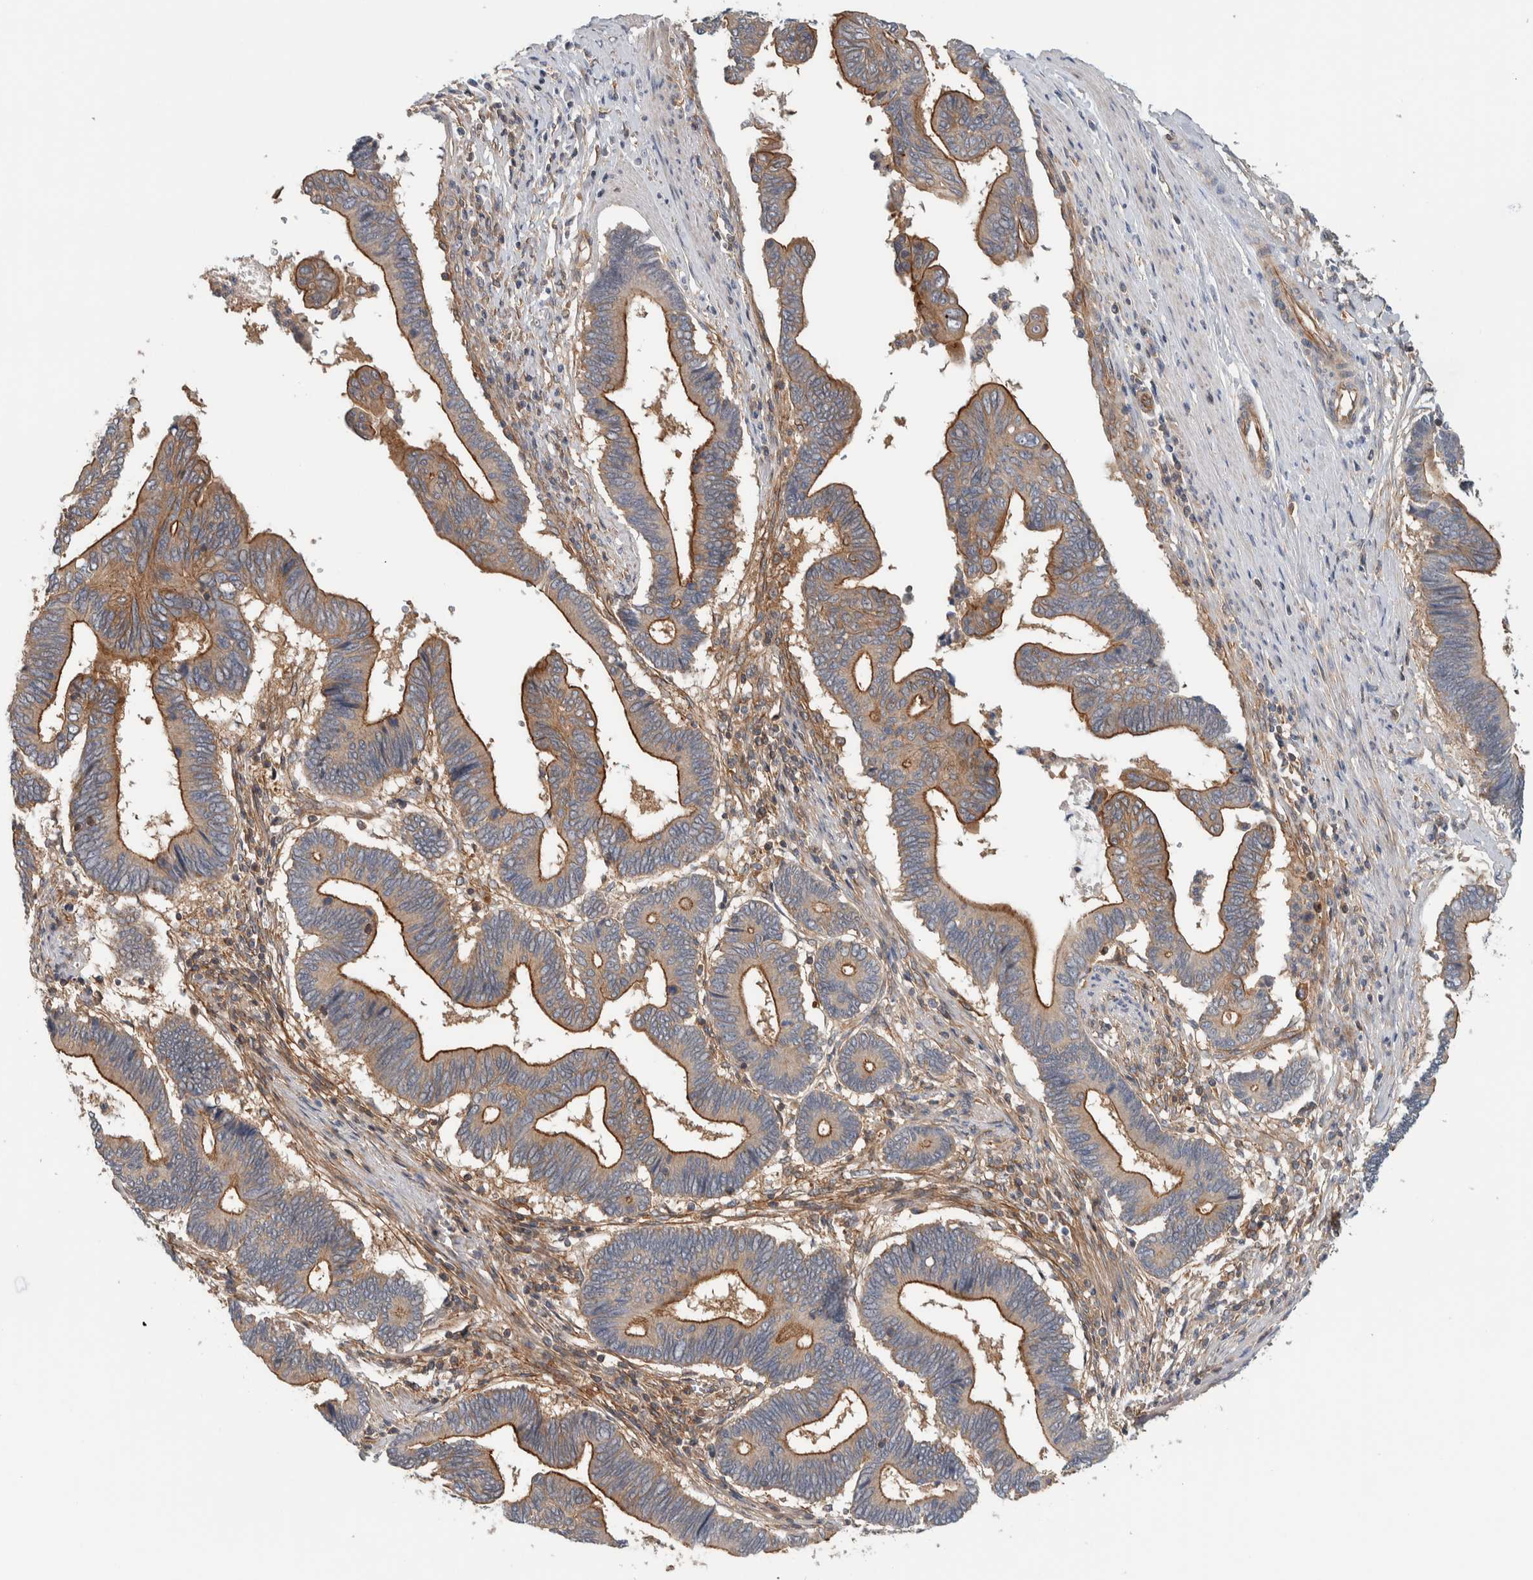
{"staining": {"intensity": "moderate", "quantity": ">75%", "location": "cytoplasmic/membranous"}, "tissue": "pancreatic cancer", "cell_type": "Tumor cells", "image_type": "cancer", "snomed": [{"axis": "morphology", "description": "Adenocarcinoma, NOS"}, {"axis": "topography", "description": "Pancreas"}], "caption": "Brown immunohistochemical staining in human pancreatic adenocarcinoma reveals moderate cytoplasmic/membranous staining in about >75% of tumor cells.", "gene": "MPRIP", "patient": {"sex": "female", "age": 70}}